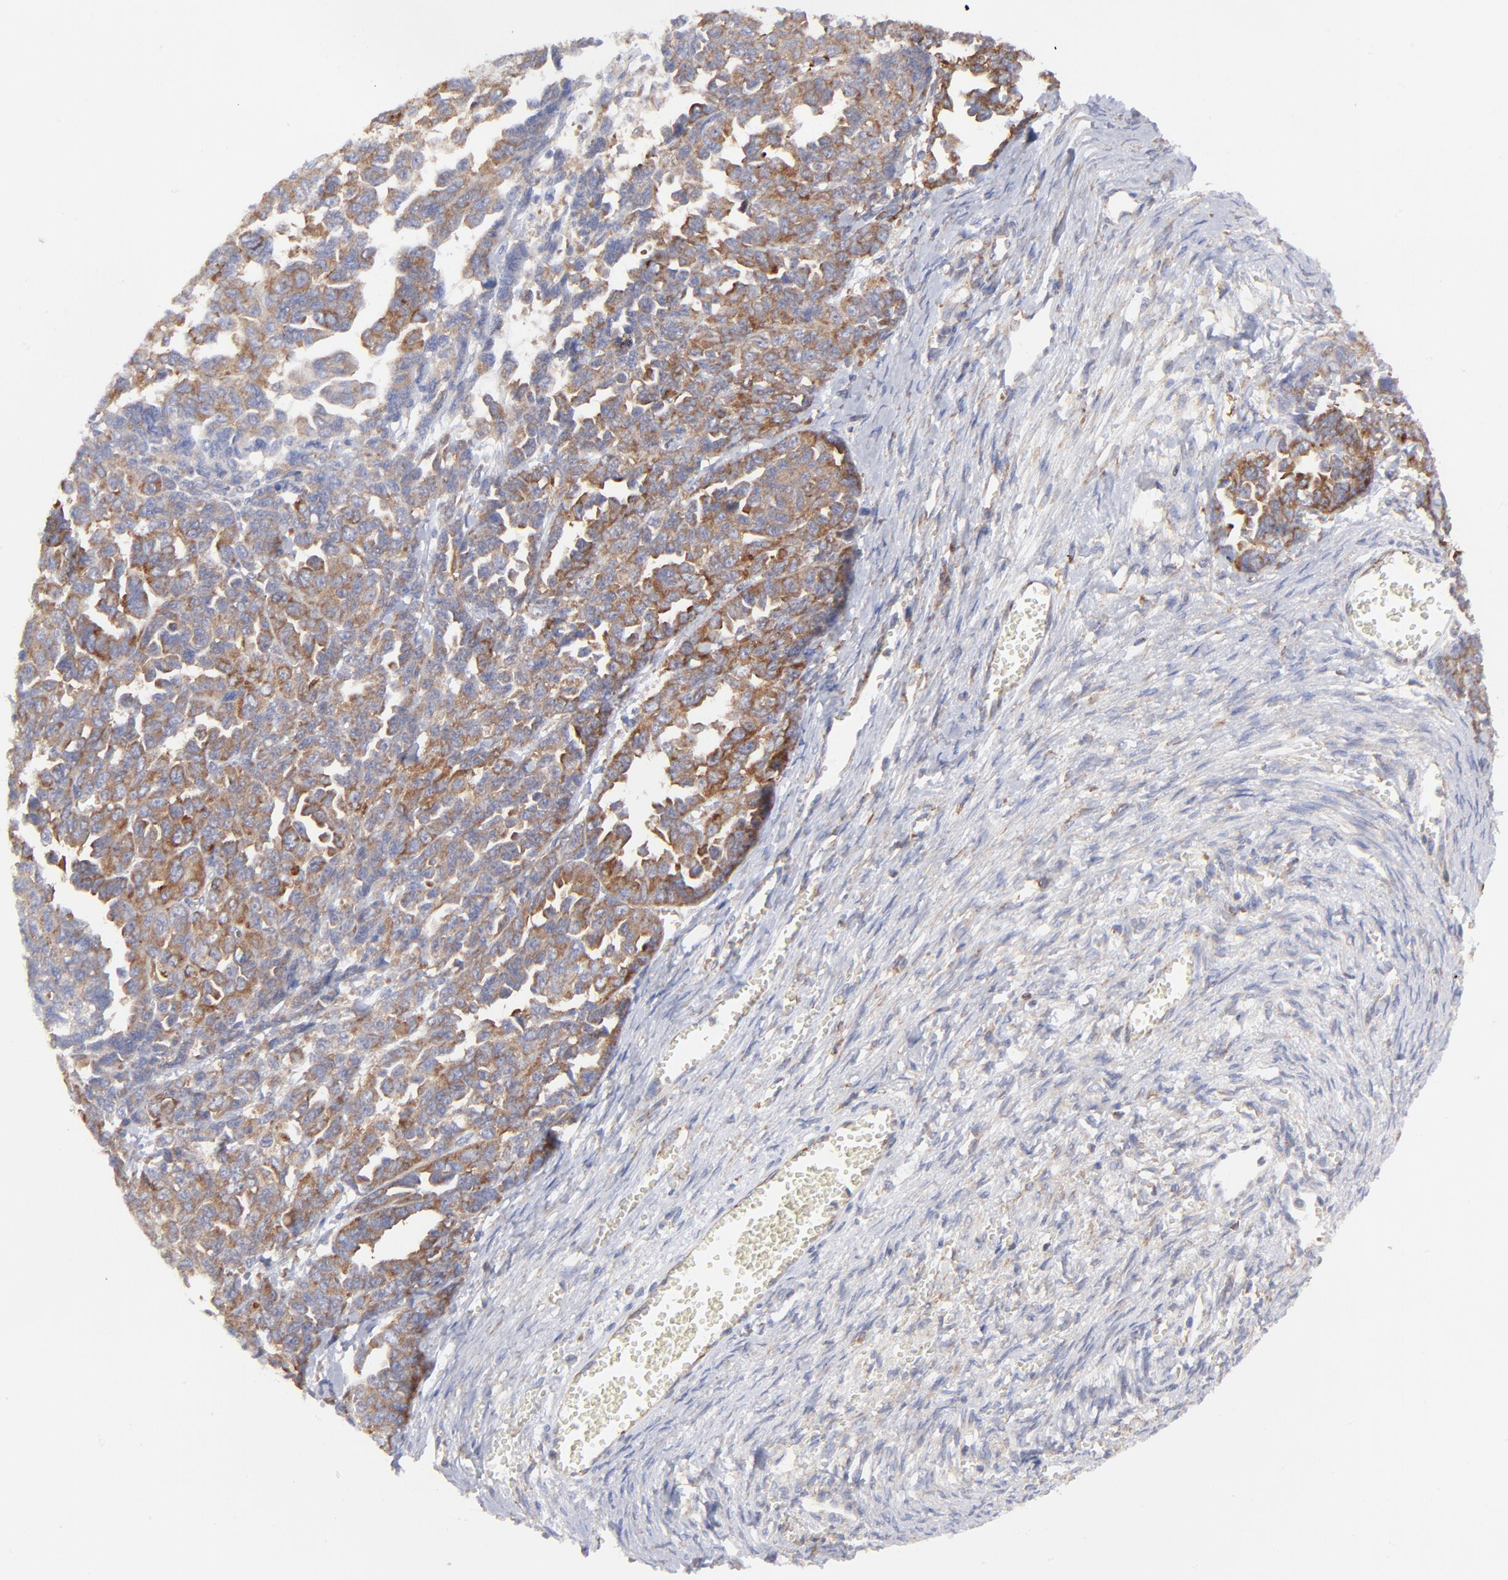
{"staining": {"intensity": "strong", "quantity": ">75%", "location": "cytoplasmic/membranous"}, "tissue": "ovarian cancer", "cell_type": "Tumor cells", "image_type": "cancer", "snomed": [{"axis": "morphology", "description": "Cystadenocarcinoma, serous, NOS"}, {"axis": "topography", "description": "Ovary"}], "caption": "Strong cytoplasmic/membranous staining for a protein is seen in about >75% of tumor cells of serous cystadenocarcinoma (ovarian) using immunohistochemistry.", "gene": "EIF2AK2", "patient": {"sex": "female", "age": 69}}